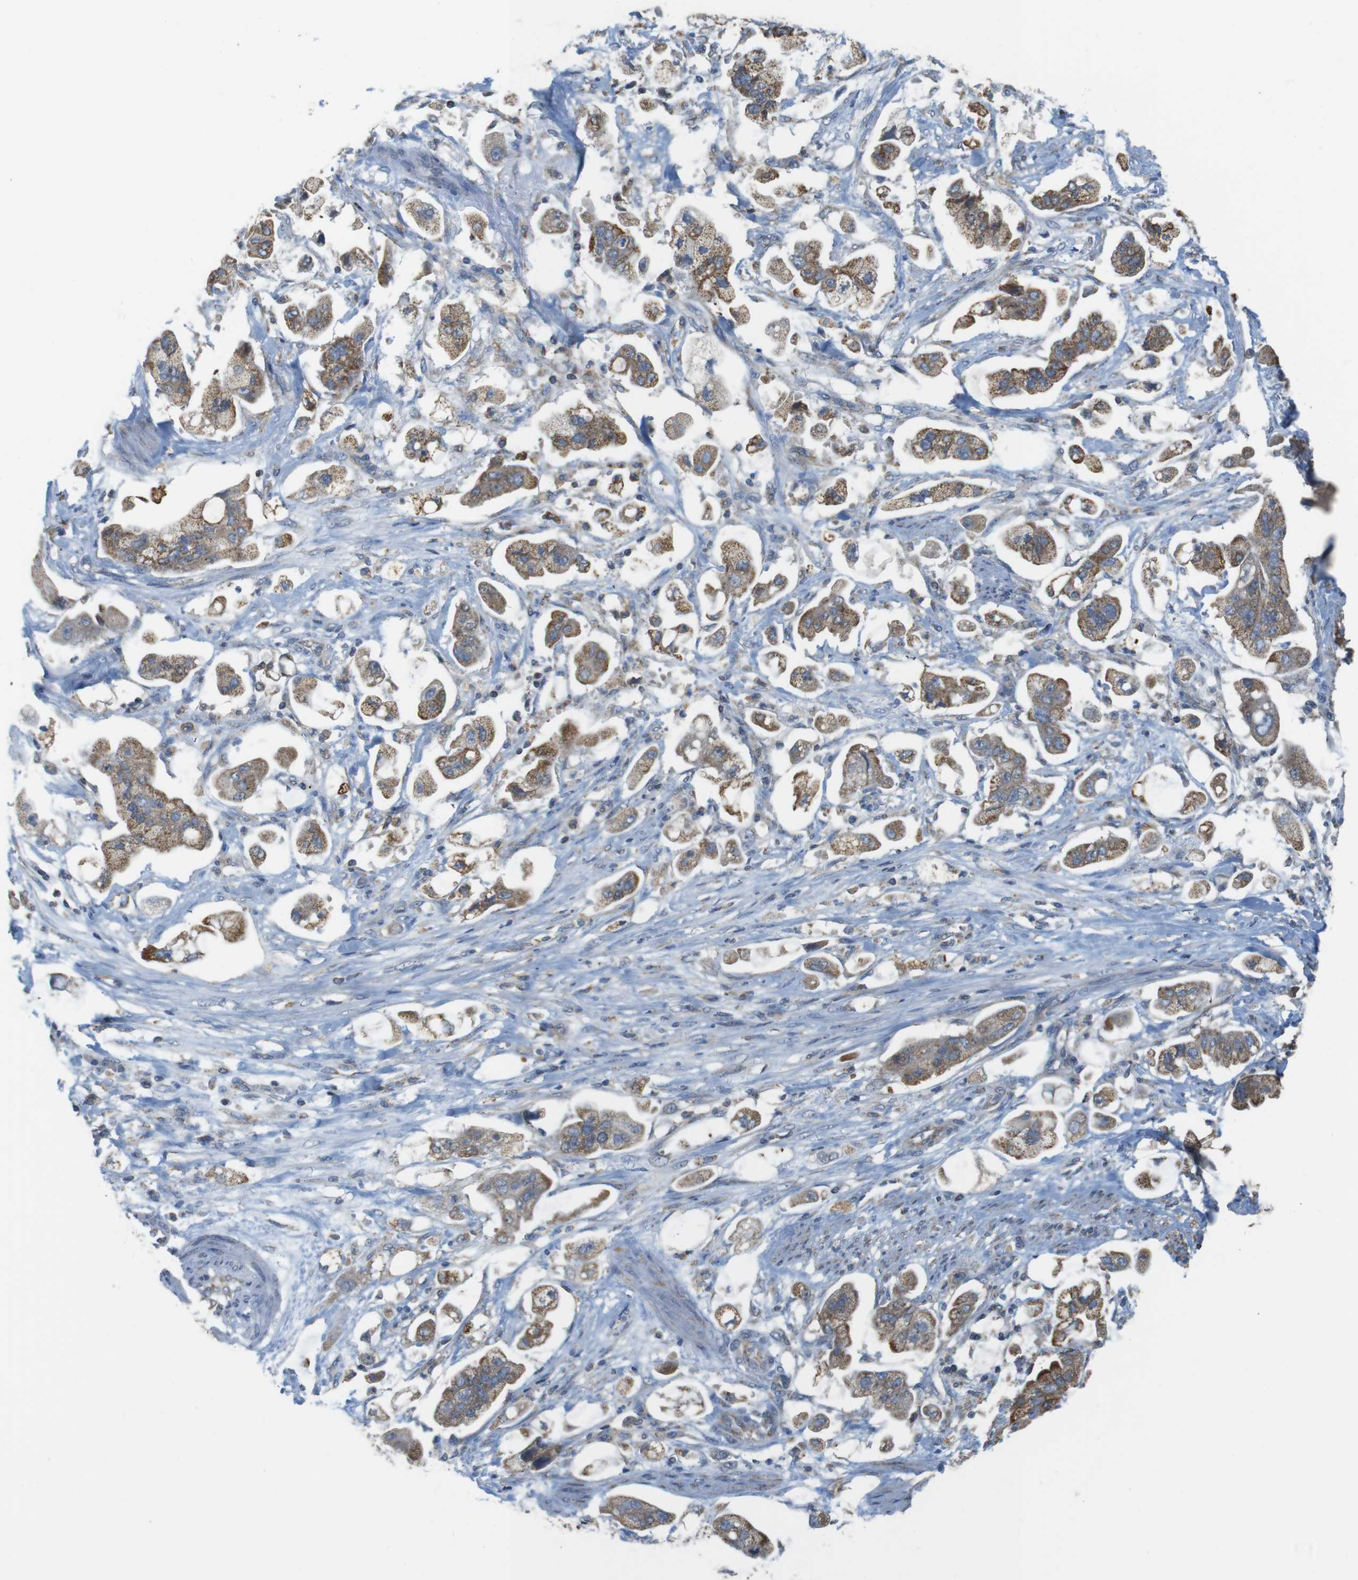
{"staining": {"intensity": "moderate", "quantity": ">75%", "location": "cytoplasmic/membranous"}, "tissue": "stomach cancer", "cell_type": "Tumor cells", "image_type": "cancer", "snomed": [{"axis": "morphology", "description": "Adenocarcinoma, NOS"}, {"axis": "topography", "description": "Stomach"}], "caption": "Tumor cells show moderate cytoplasmic/membranous staining in about >75% of cells in stomach cancer (adenocarcinoma).", "gene": "GRIK2", "patient": {"sex": "male", "age": 62}}